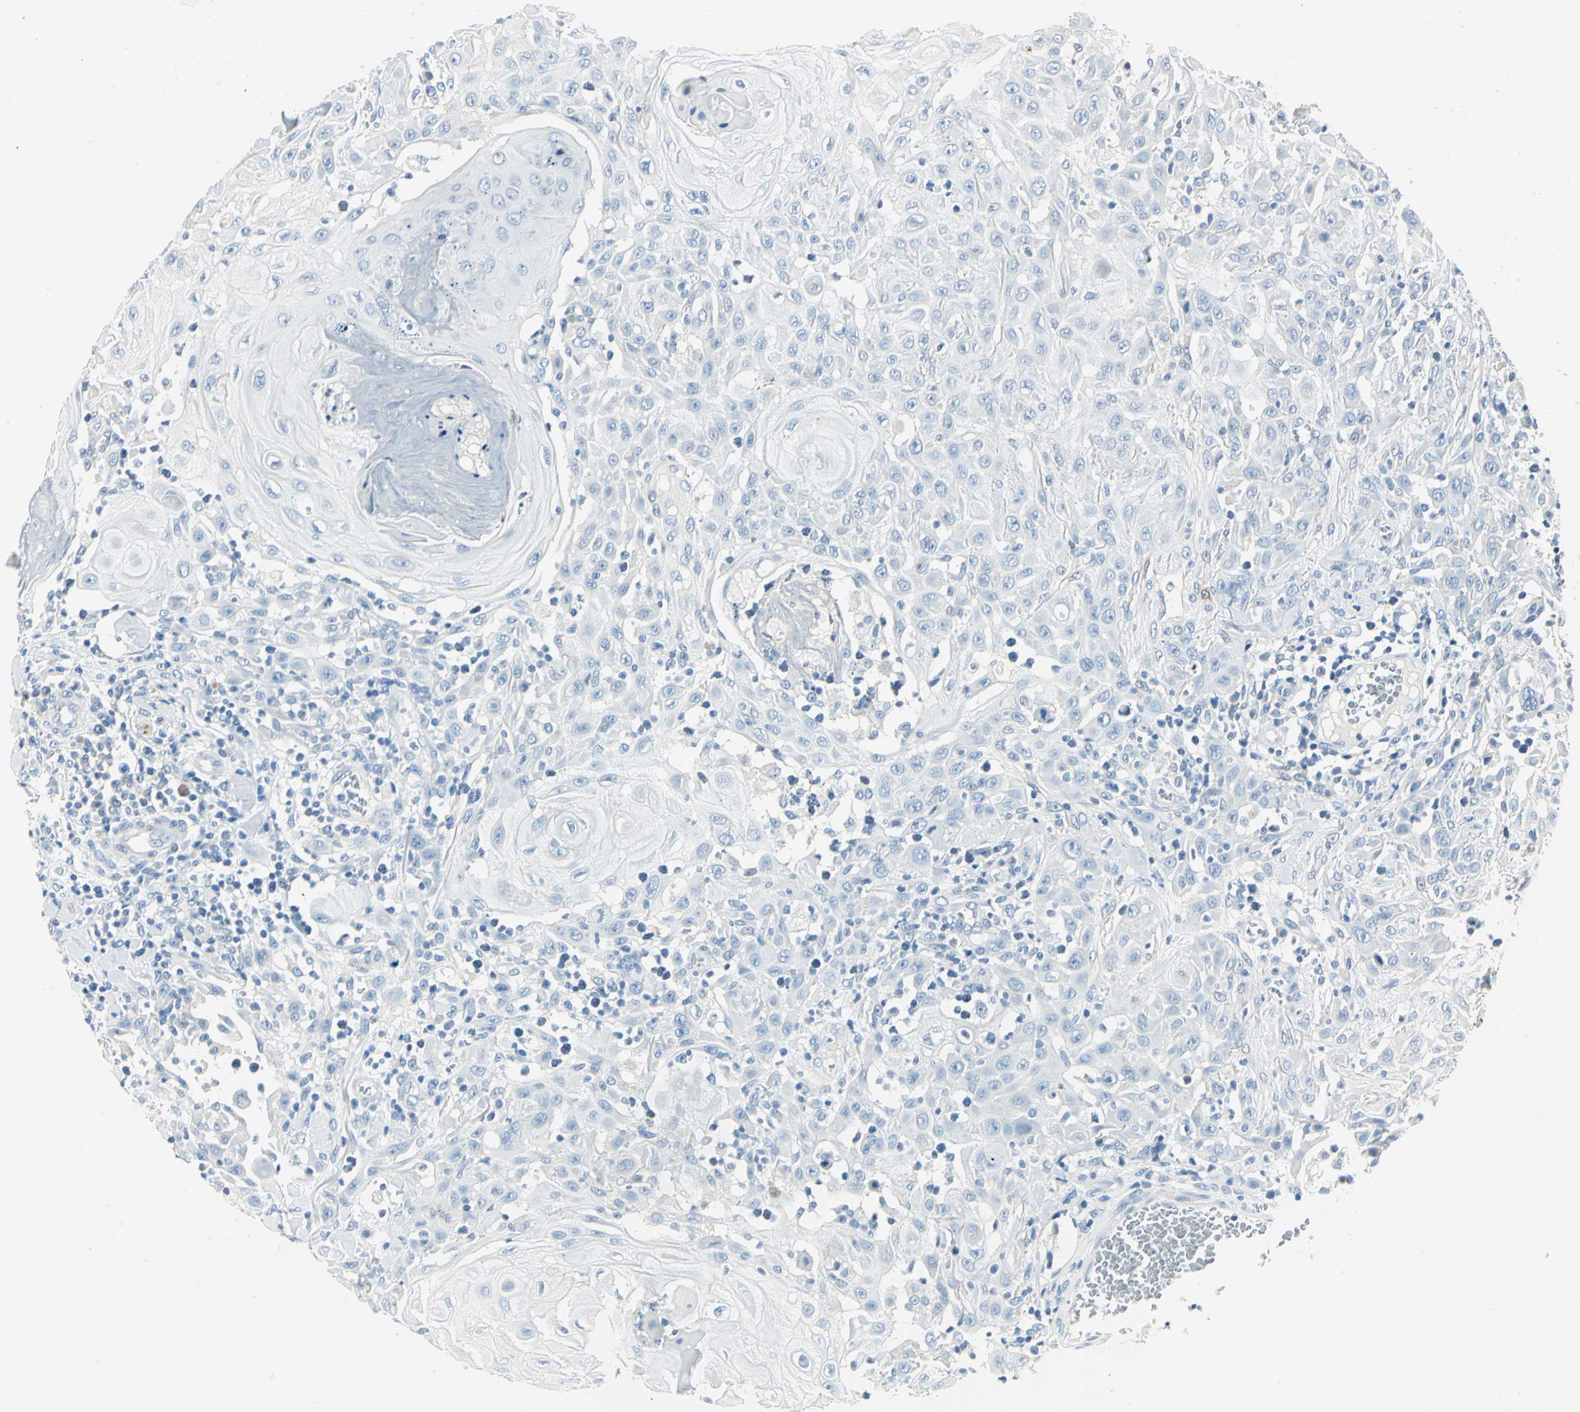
{"staining": {"intensity": "negative", "quantity": "none", "location": "none"}, "tissue": "skin cancer", "cell_type": "Tumor cells", "image_type": "cancer", "snomed": [{"axis": "morphology", "description": "Squamous cell carcinoma, NOS"}, {"axis": "topography", "description": "Skin"}], "caption": "Immunohistochemistry (IHC) image of human skin squamous cell carcinoma stained for a protein (brown), which shows no expression in tumor cells.", "gene": "UCHL1", "patient": {"sex": "male", "age": 24}}